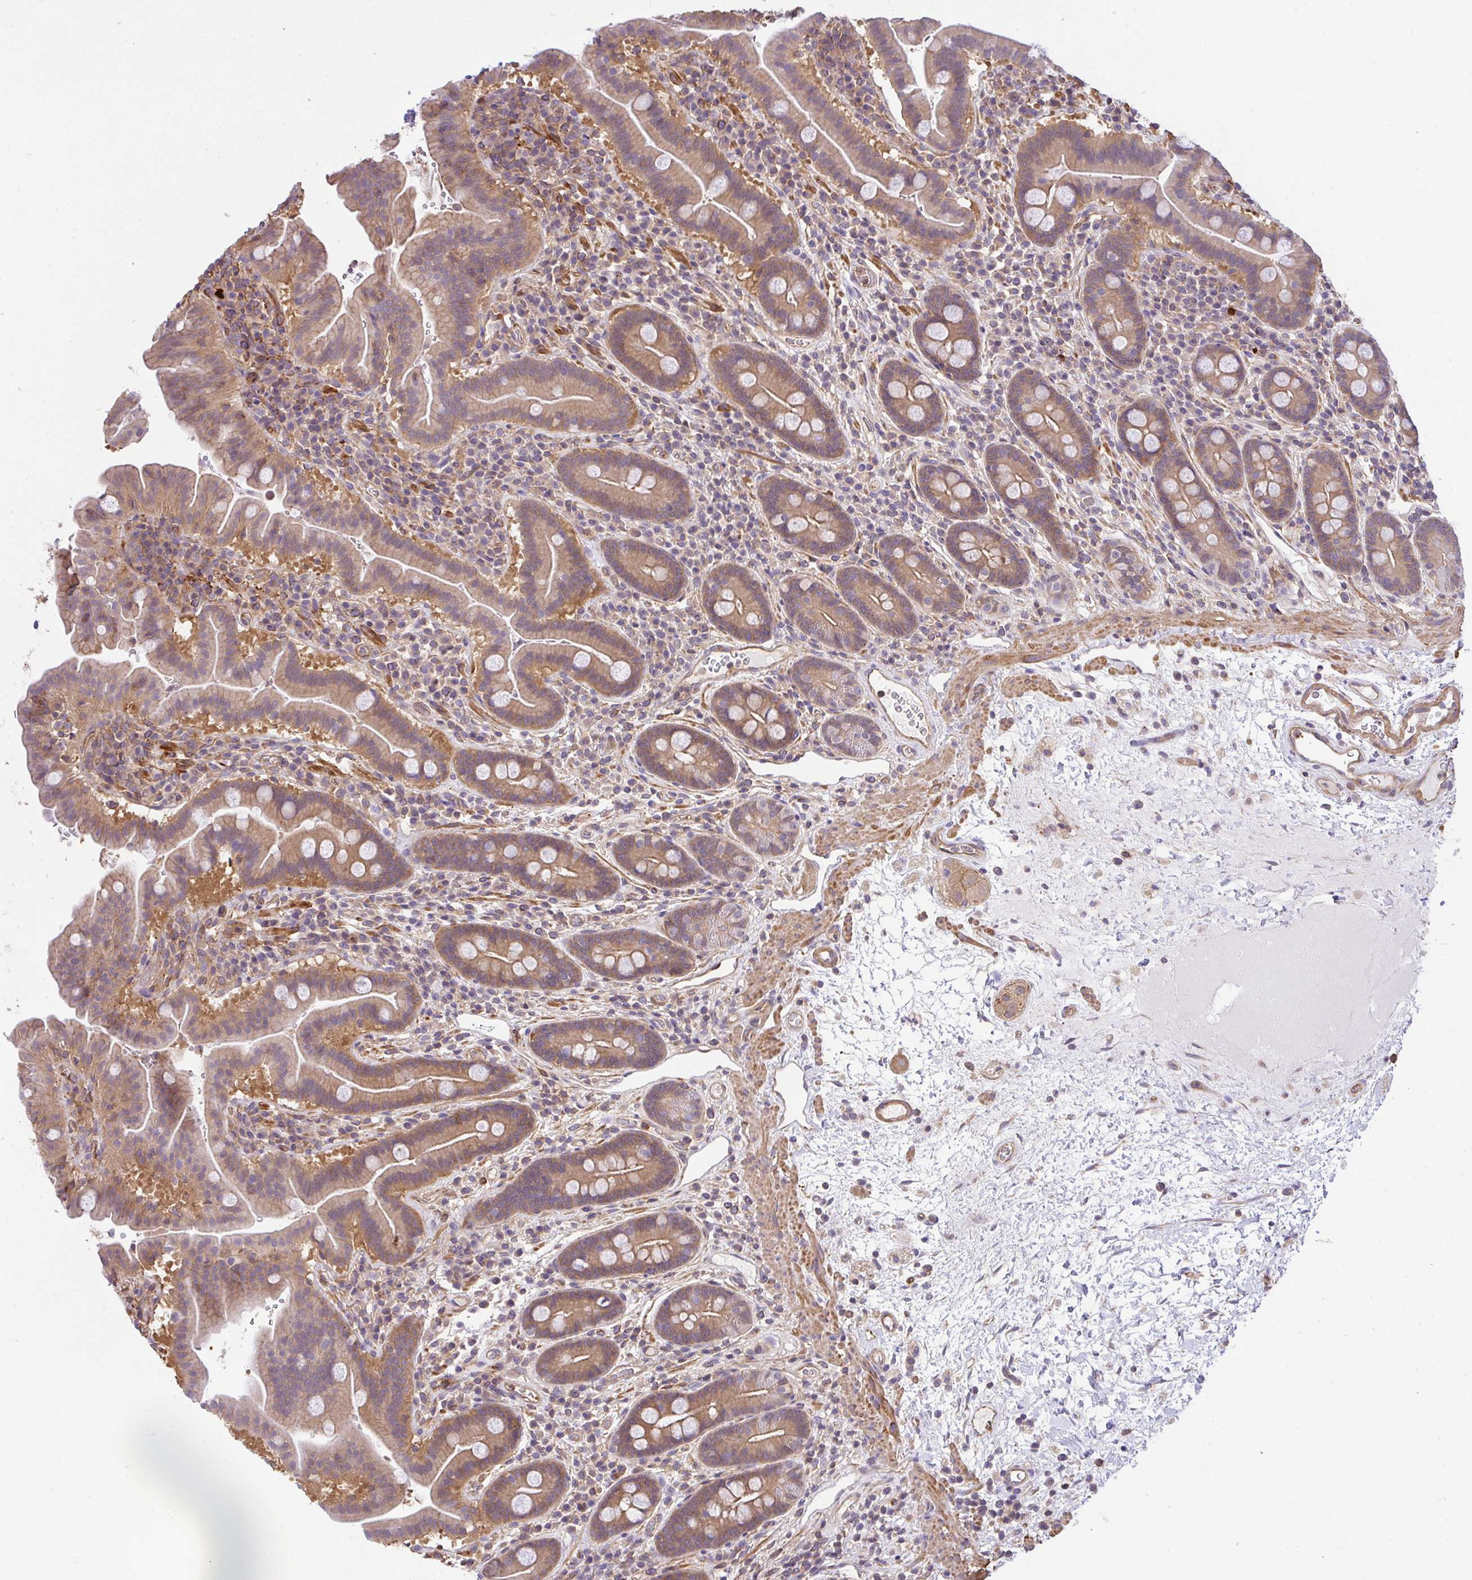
{"staining": {"intensity": "moderate", "quantity": ">75%", "location": "cytoplasmic/membranous"}, "tissue": "small intestine", "cell_type": "Glandular cells", "image_type": "normal", "snomed": [{"axis": "morphology", "description": "Normal tissue, NOS"}, {"axis": "topography", "description": "Small intestine"}], "caption": "Immunohistochemistry (IHC) of benign human small intestine exhibits medium levels of moderate cytoplasmic/membranous positivity in about >75% of glandular cells. The staining was performed using DAB (3,3'-diaminobenzidine), with brown indicating positive protein expression. Nuclei are stained blue with hematoxylin.", "gene": "TMEM229A", "patient": {"sex": "male", "age": 26}}